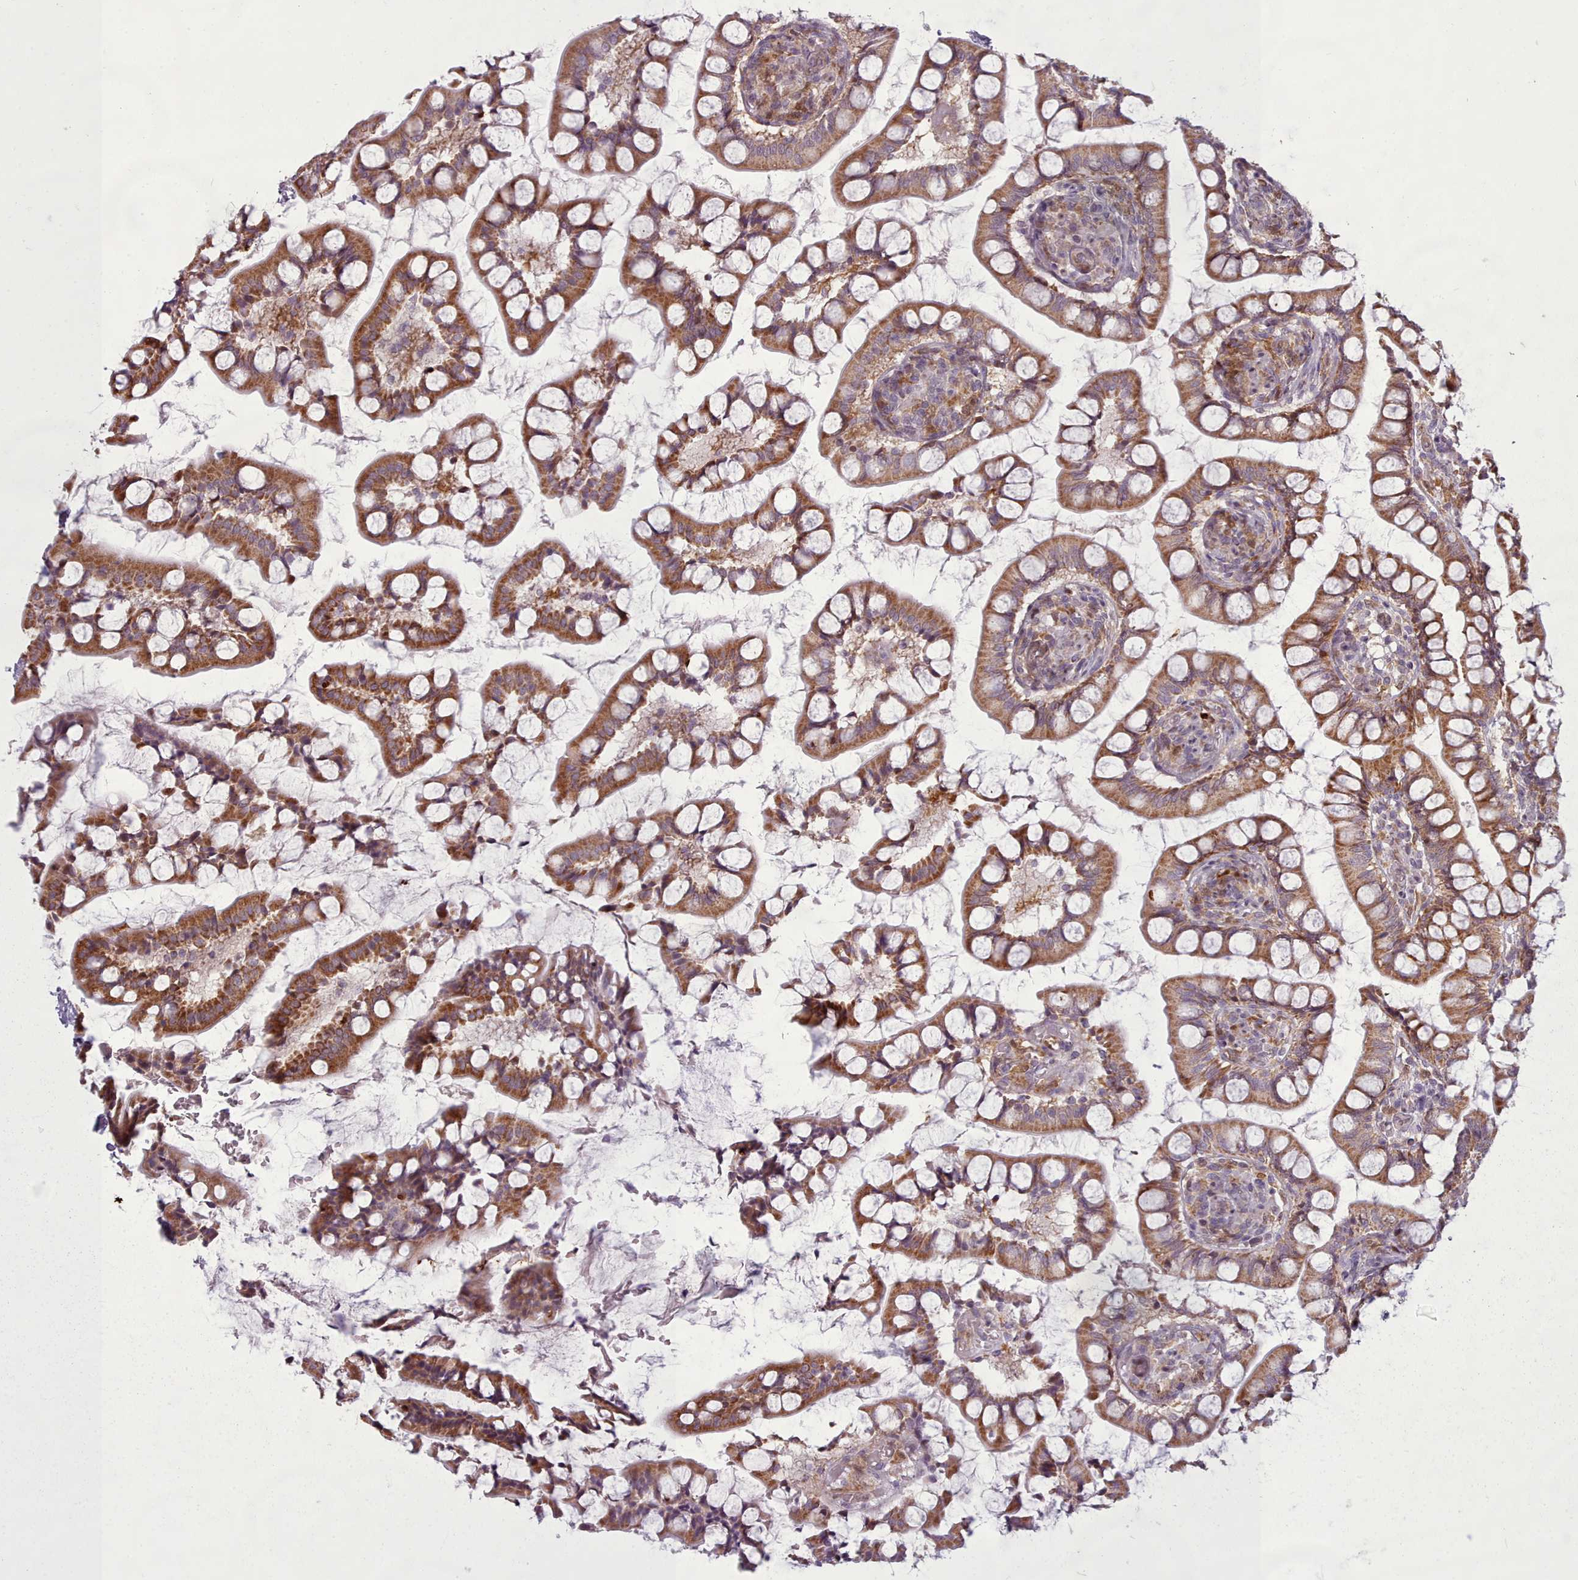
{"staining": {"intensity": "strong", "quantity": ">75%", "location": "cytoplasmic/membranous"}, "tissue": "small intestine", "cell_type": "Glandular cells", "image_type": "normal", "snomed": [{"axis": "morphology", "description": "Normal tissue, NOS"}, {"axis": "topography", "description": "Small intestine"}], "caption": "Immunohistochemistry (IHC) photomicrograph of unremarkable human small intestine stained for a protein (brown), which displays high levels of strong cytoplasmic/membranous staining in approximately >75% of glandular cells.", "gene": "LGALS9B", "patient": {"sex": "male", "age": 52}}